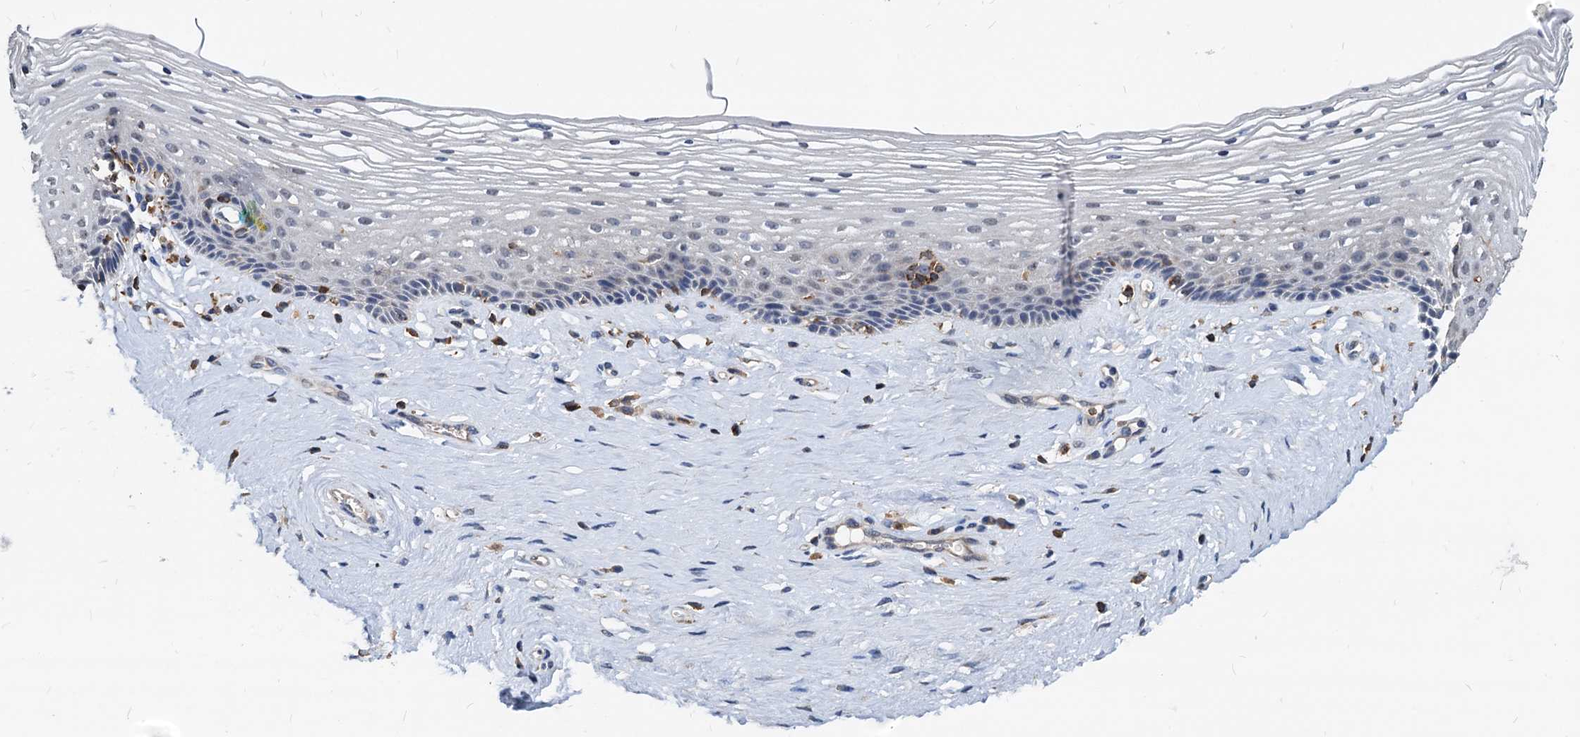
{"staining": {"intensity": "weak", "quantity": "<25%", "location": "cytoplasmic/membranous"}, "tissue": "vagina", "cell_type": "Squamous epithelial cells", "image_type": "normal", "snomed": [{"axis": "morphology", "description": "Normal tissue, NOS"}, {"axis": "topography", "description": "Vagina"}], "caption": "DAB immunohistochemical staining of benign vagina reveals no significant expression in squamous epithelial cells.", "gene": "LCP2", "patient": {"sex": "female", "age": 46}}